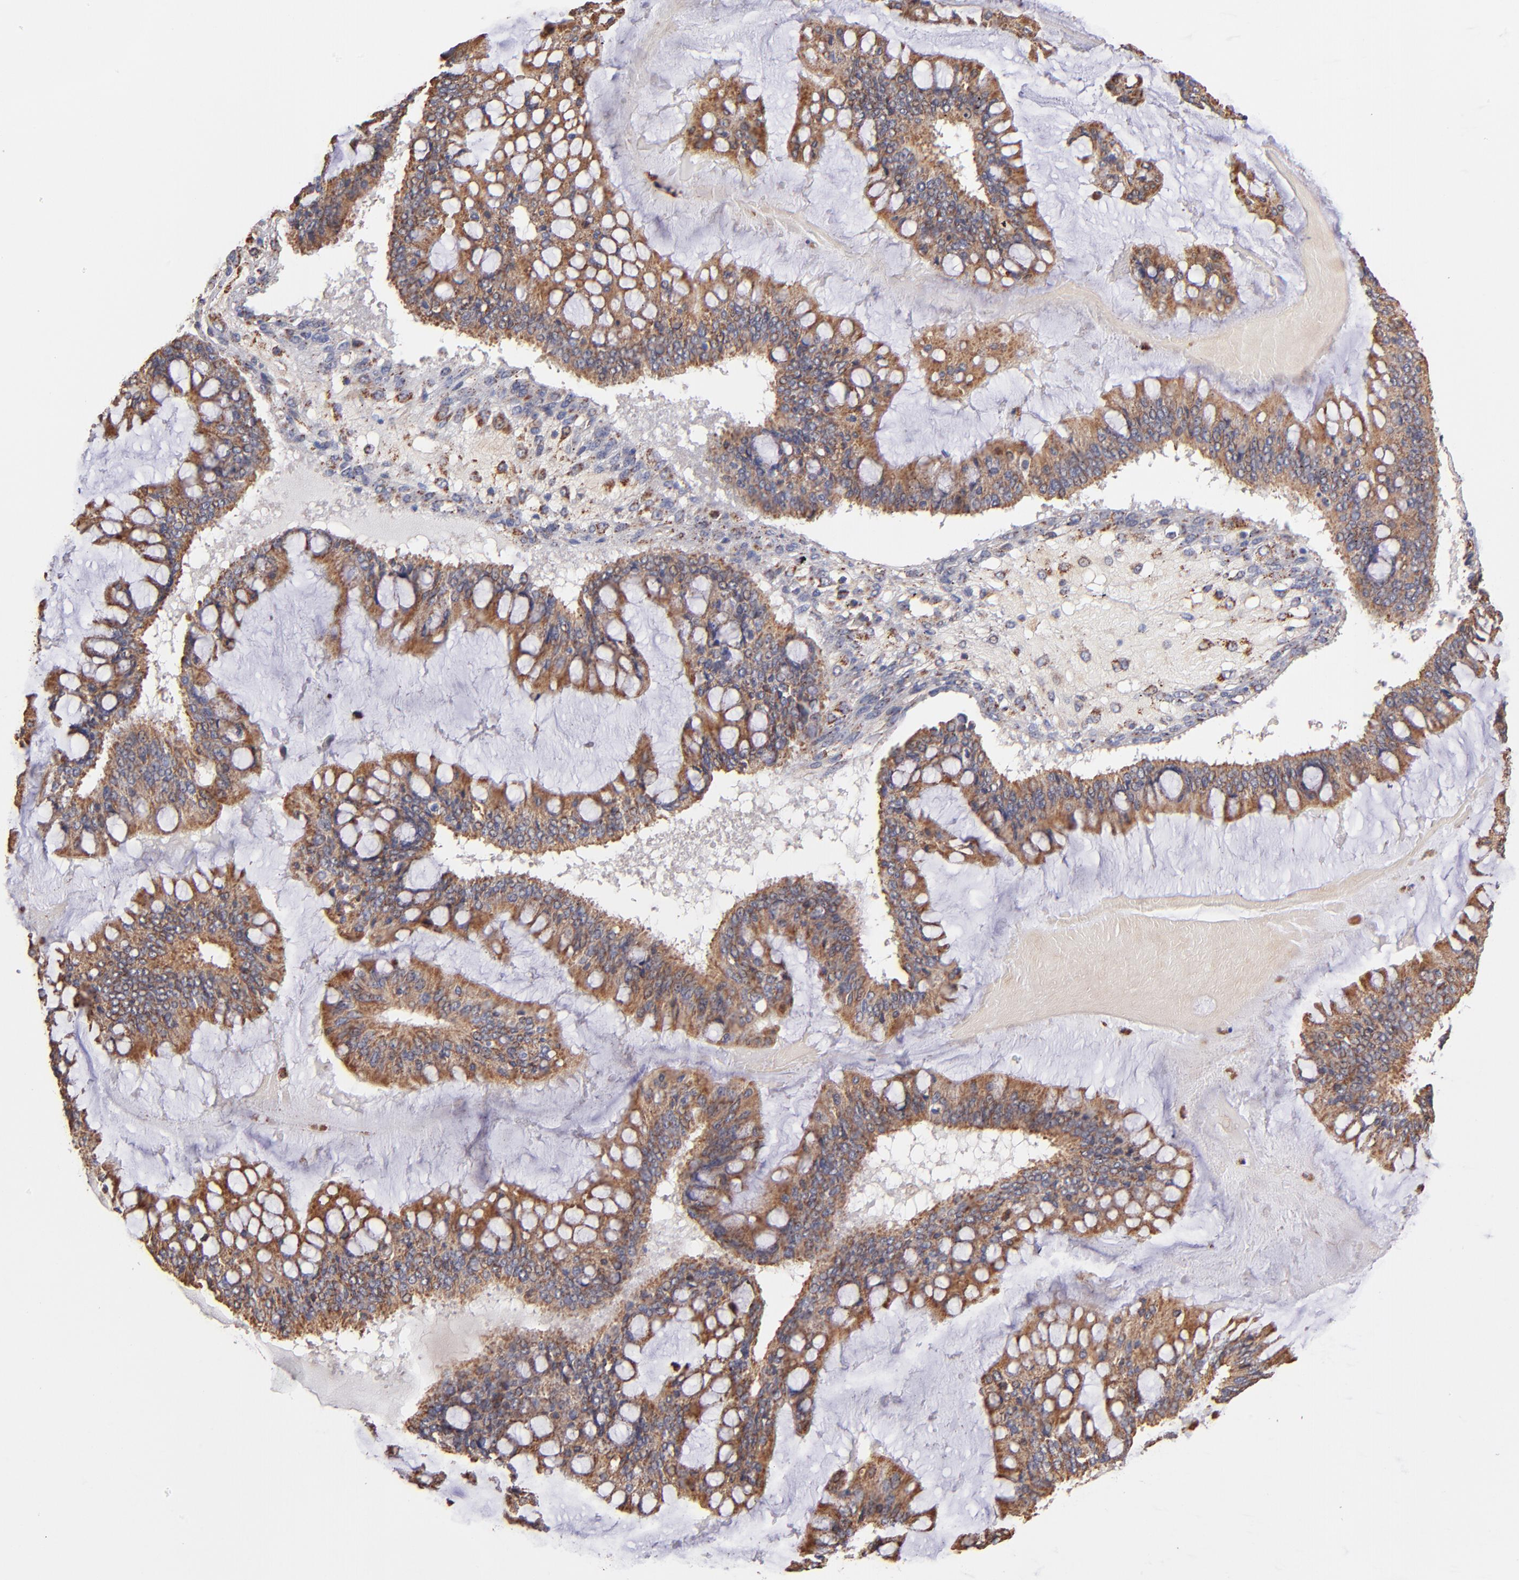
{"staining": {"intensity": "moderate", "quantity": ">75%", "location": "cytoplasmic/membranous"}, "tissue": "ovarian cancer", "cell_type": "Tumor cells", "image_type": "cancer", "snomed": [{"axis": "morphology", "description": "Cystadenocarcinoma, mucinous, NOS"}, {"axis": "topography", "description": "Ovary"}], "caption": "Human ovarian cancer stained for a protein (brown) exhibits moderate cytoplasmic/membranous positive staining in approximately >75% of tumor cells.", "gene": "DLST", "patient": {"sex": "female", "age": 73}}